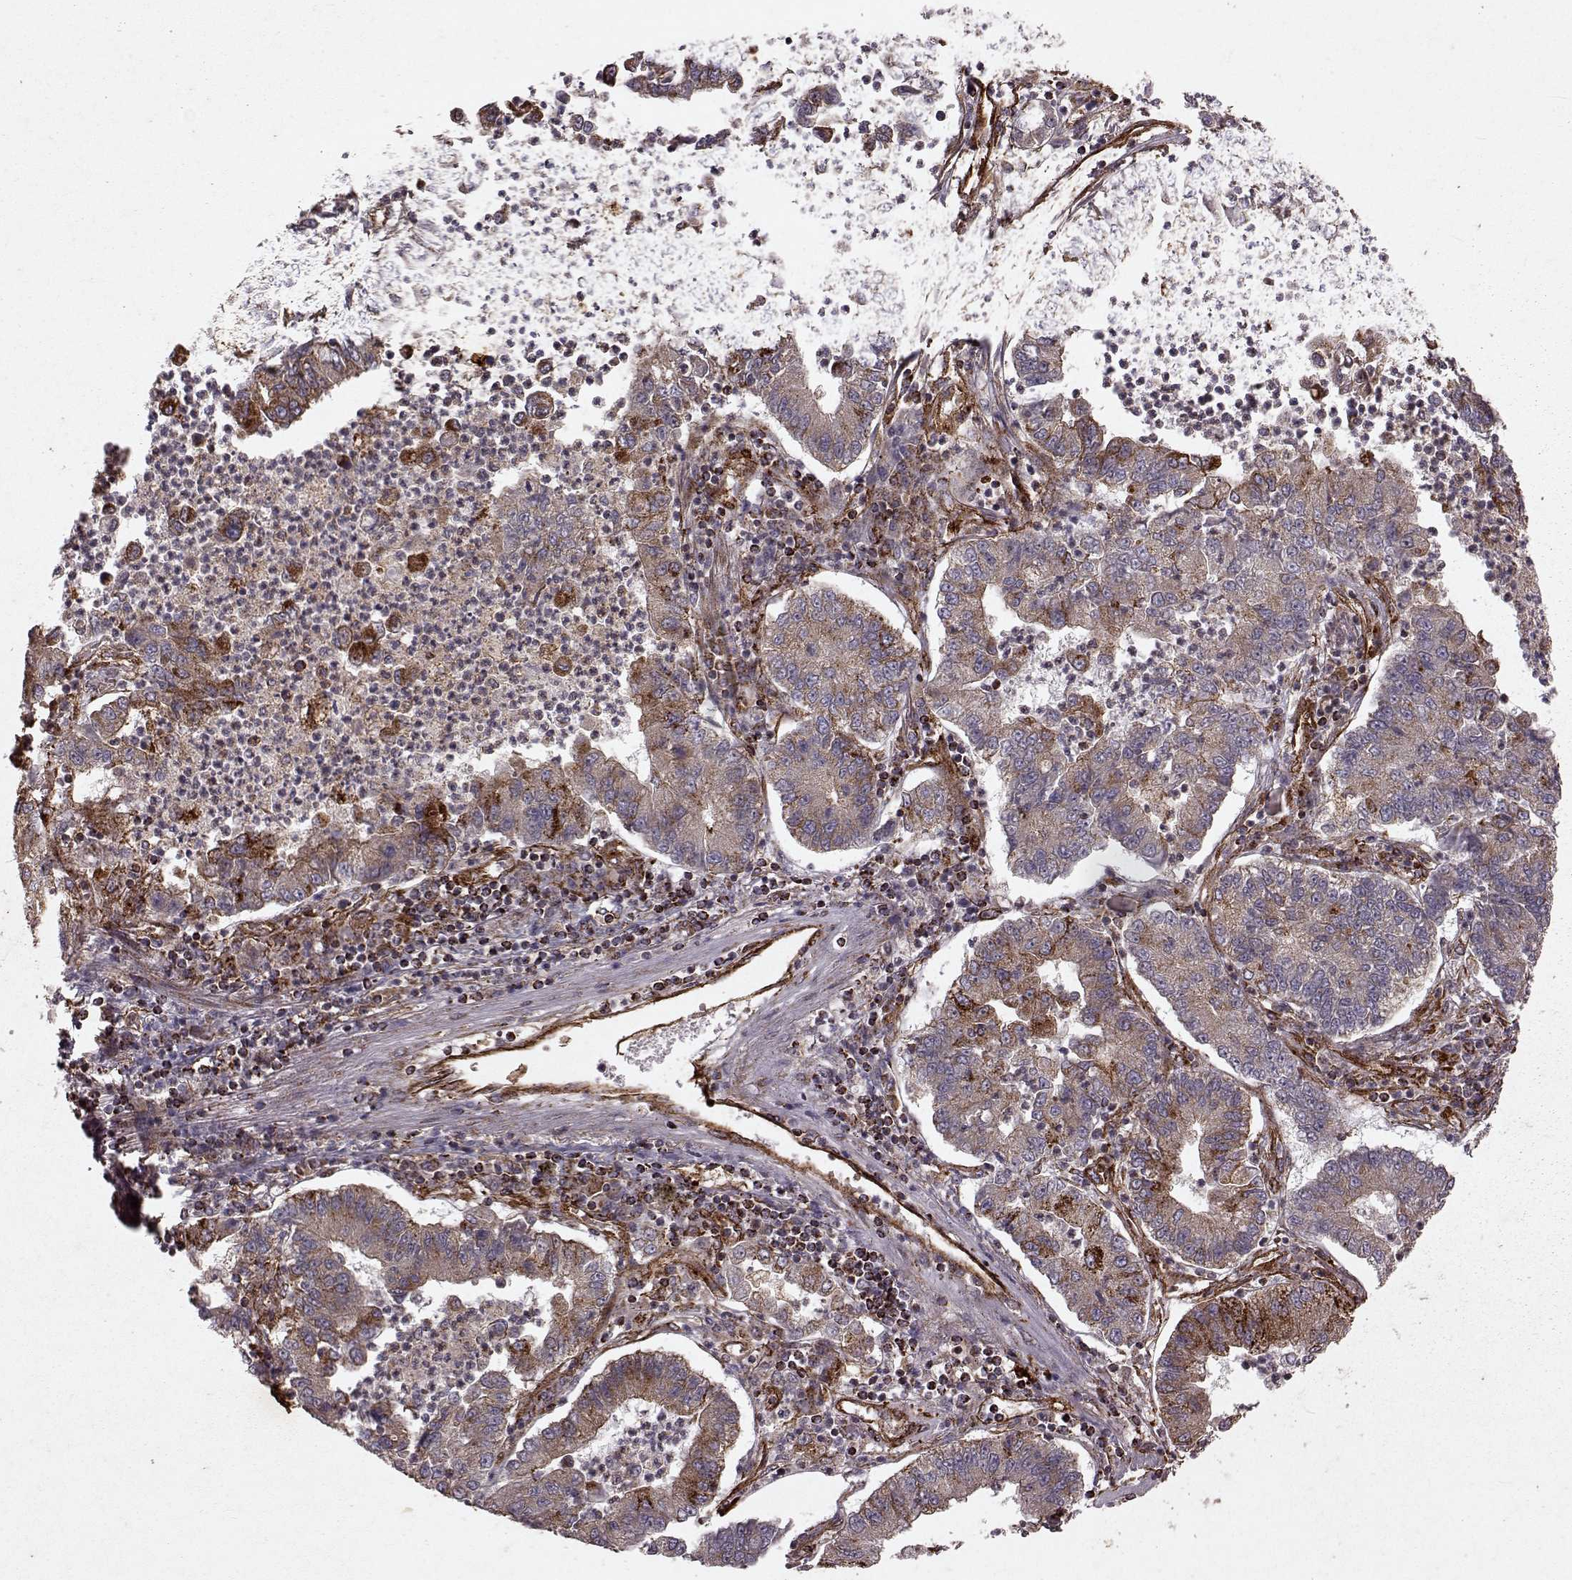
{"staining": {"intensity": "moderate", "quantity": "25%-75%", "location": "cytoplasmic/membranous"}, "tissue": "lung cancer", "cell_type": "Tumor cells", "image_type": "cancer", "snomed": [{"axis": "morphology", "description": "Adenocarcinoma, NOS"}, {"axis": "topography", "description": "Lung"}], "caption": "Lung cancer stained with immunohistochemistry reveals moderate cytoplasmic/membranous staining in approximately 25%-75% of tumor cells.", "gene": "FXN", "patient": {"sex": "female", "age": 57}}